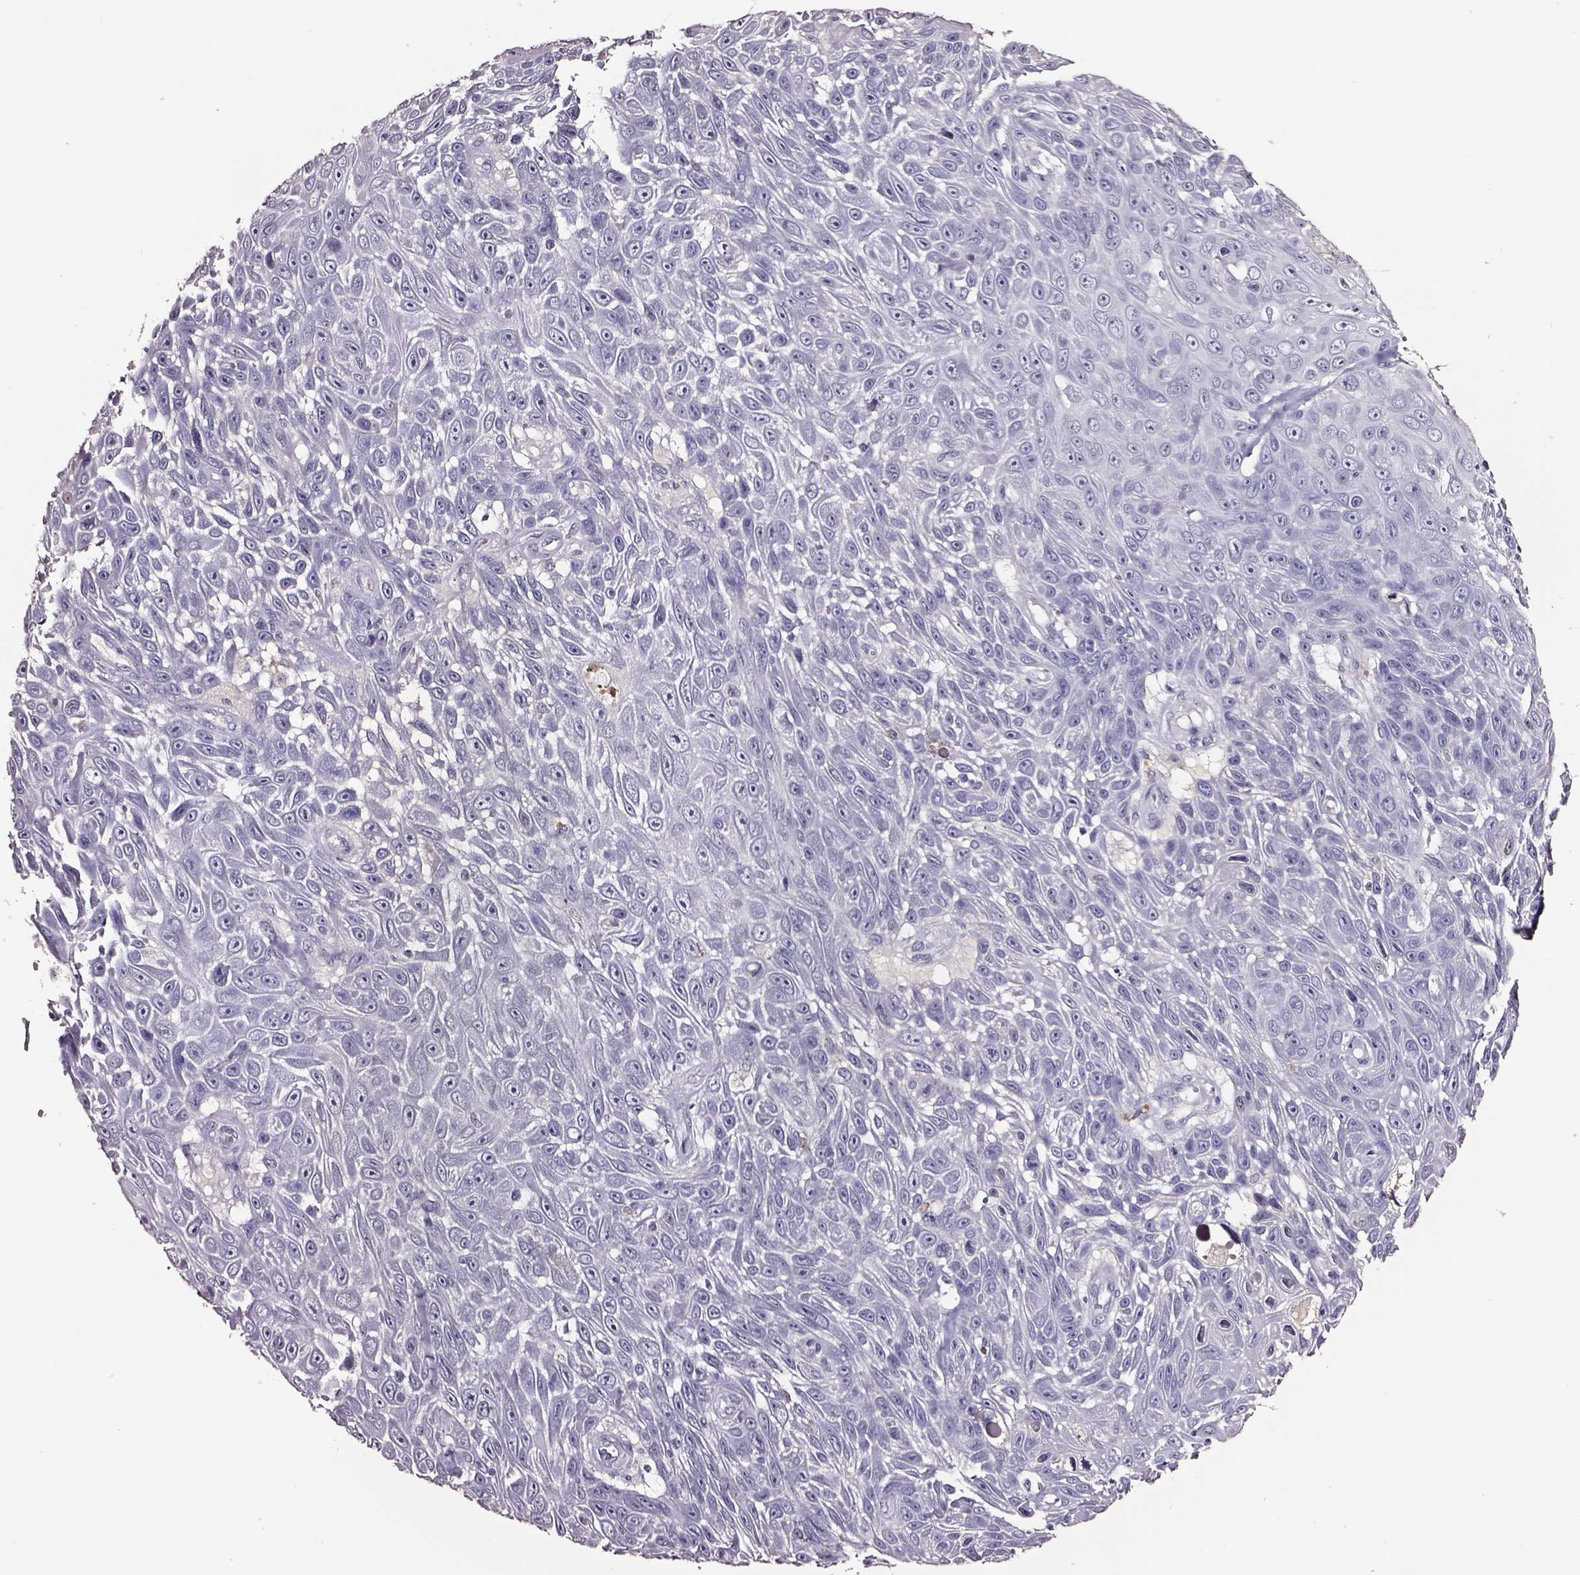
{"staining": {"intensity": "negative", "quantity": "none", "location": "none"}, "tissue": "skin cancer", "cell_type": "Tumor cells", "image_type": "cancer", "snomed": [{"axis": "morphology", "description": "Squamous cell carcinoma, NOS"}, {"axis": "topography", "description": "Skin"}], "caption": "Immunohistochemistry (IHC) histopathology image of skin cancer stained for a protein (brown), which displays no positivity in tumor cells.", "gene": "SMIM17", "patient": {"sex": "male", "age": 82}}